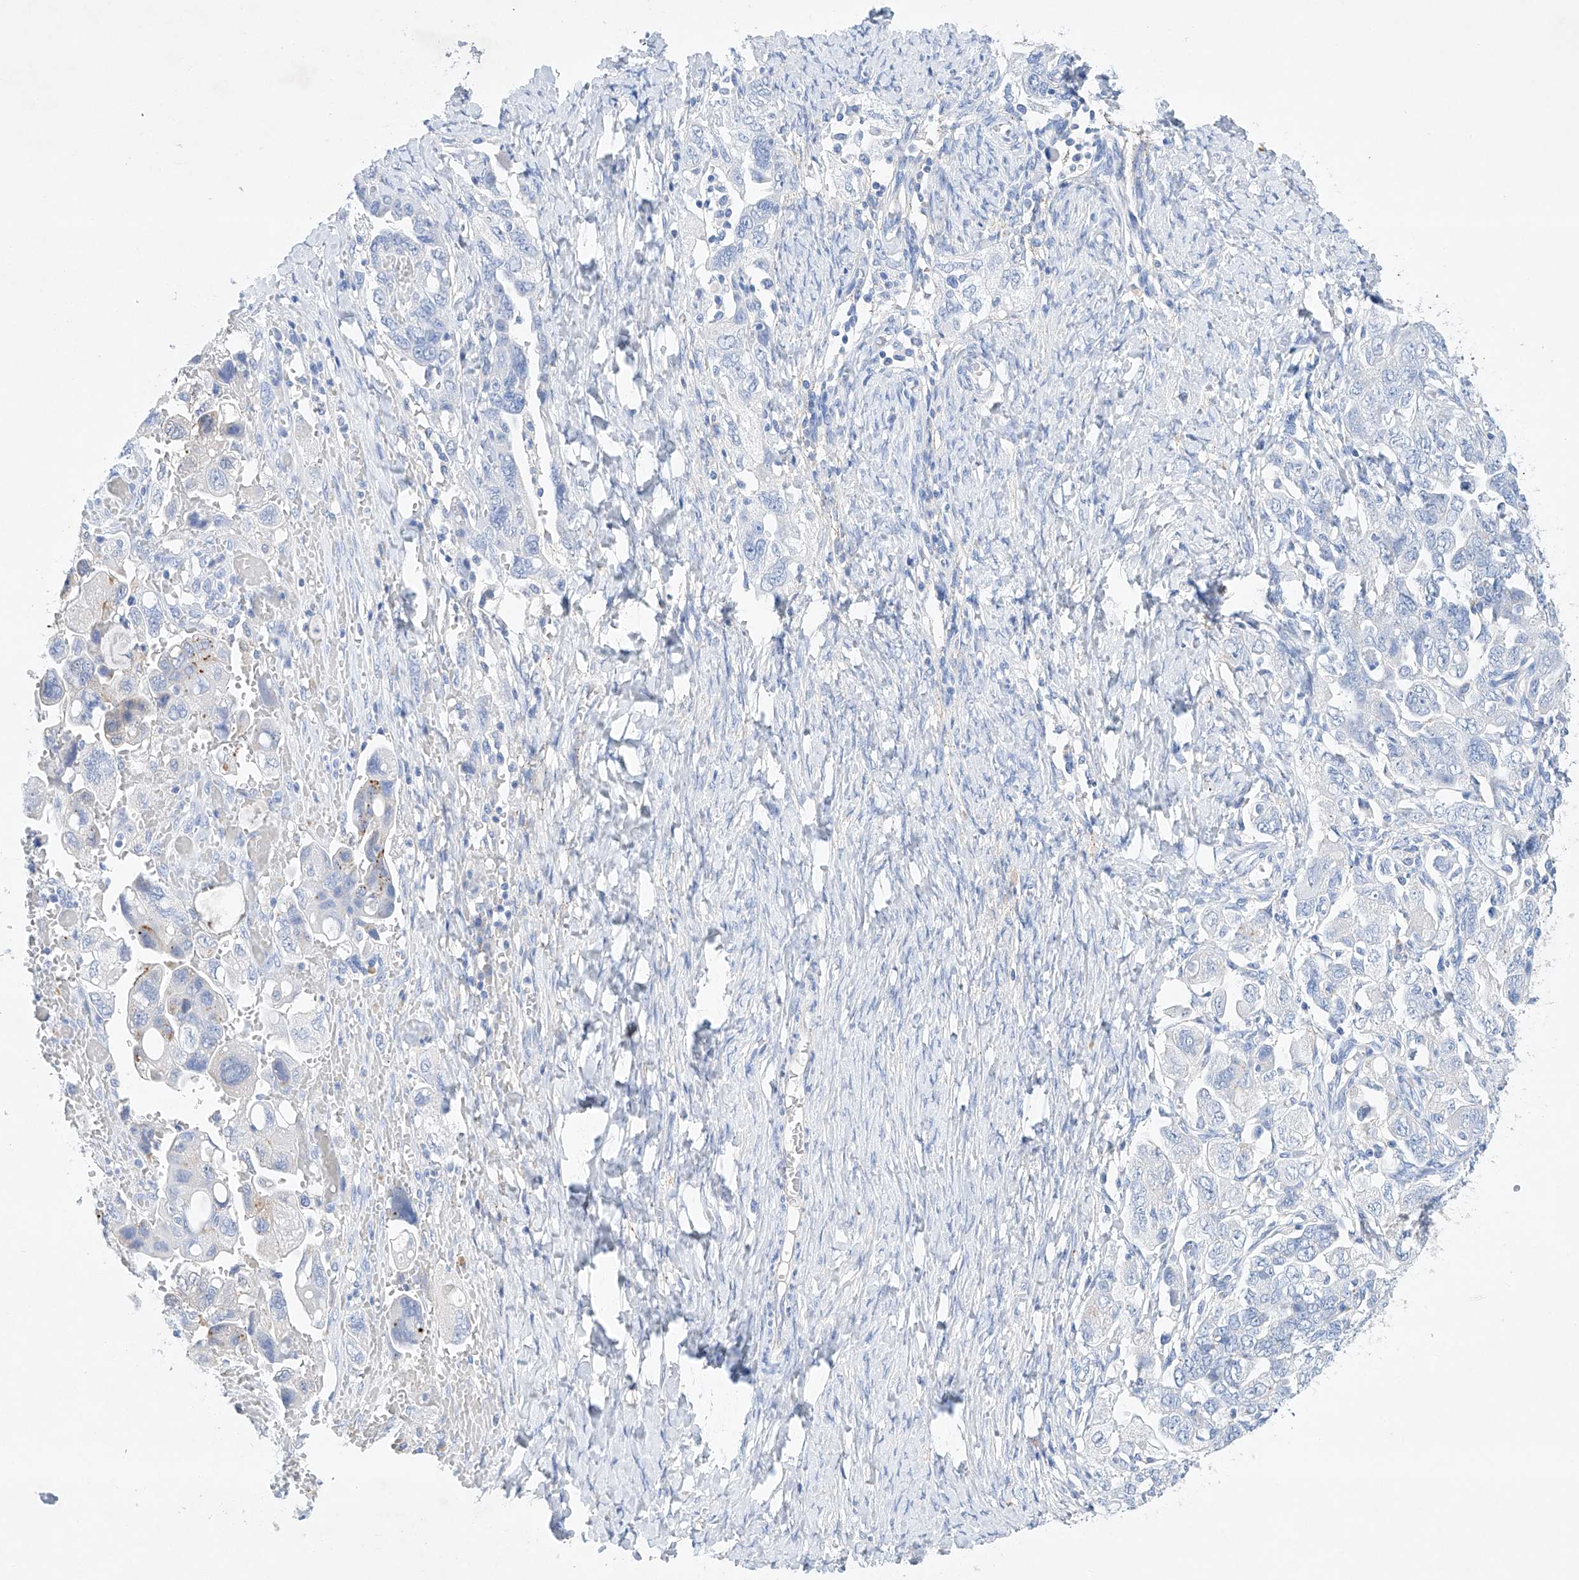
{"staining": {"intensity": "negative", "quantity": "none", "location": "none"}, "tissue": "ovarian cancer", "cell_type": "Tumor cells", "image_type": "cancer", "snomed": [{"axis": "morphology", "description": "Carcinoma, NOS"}, {"axis": "morphology", "description": "Cystadenocarcinoma, serous, NOS"}, {"axis": "topography", "description": "Ovary"}], "caption": "The histopathology image shows no significant staining in tumor cells of carcinoma (ovarian).", "gene": "LURAP1", "patient": {"sex": "female", "age": 69}}